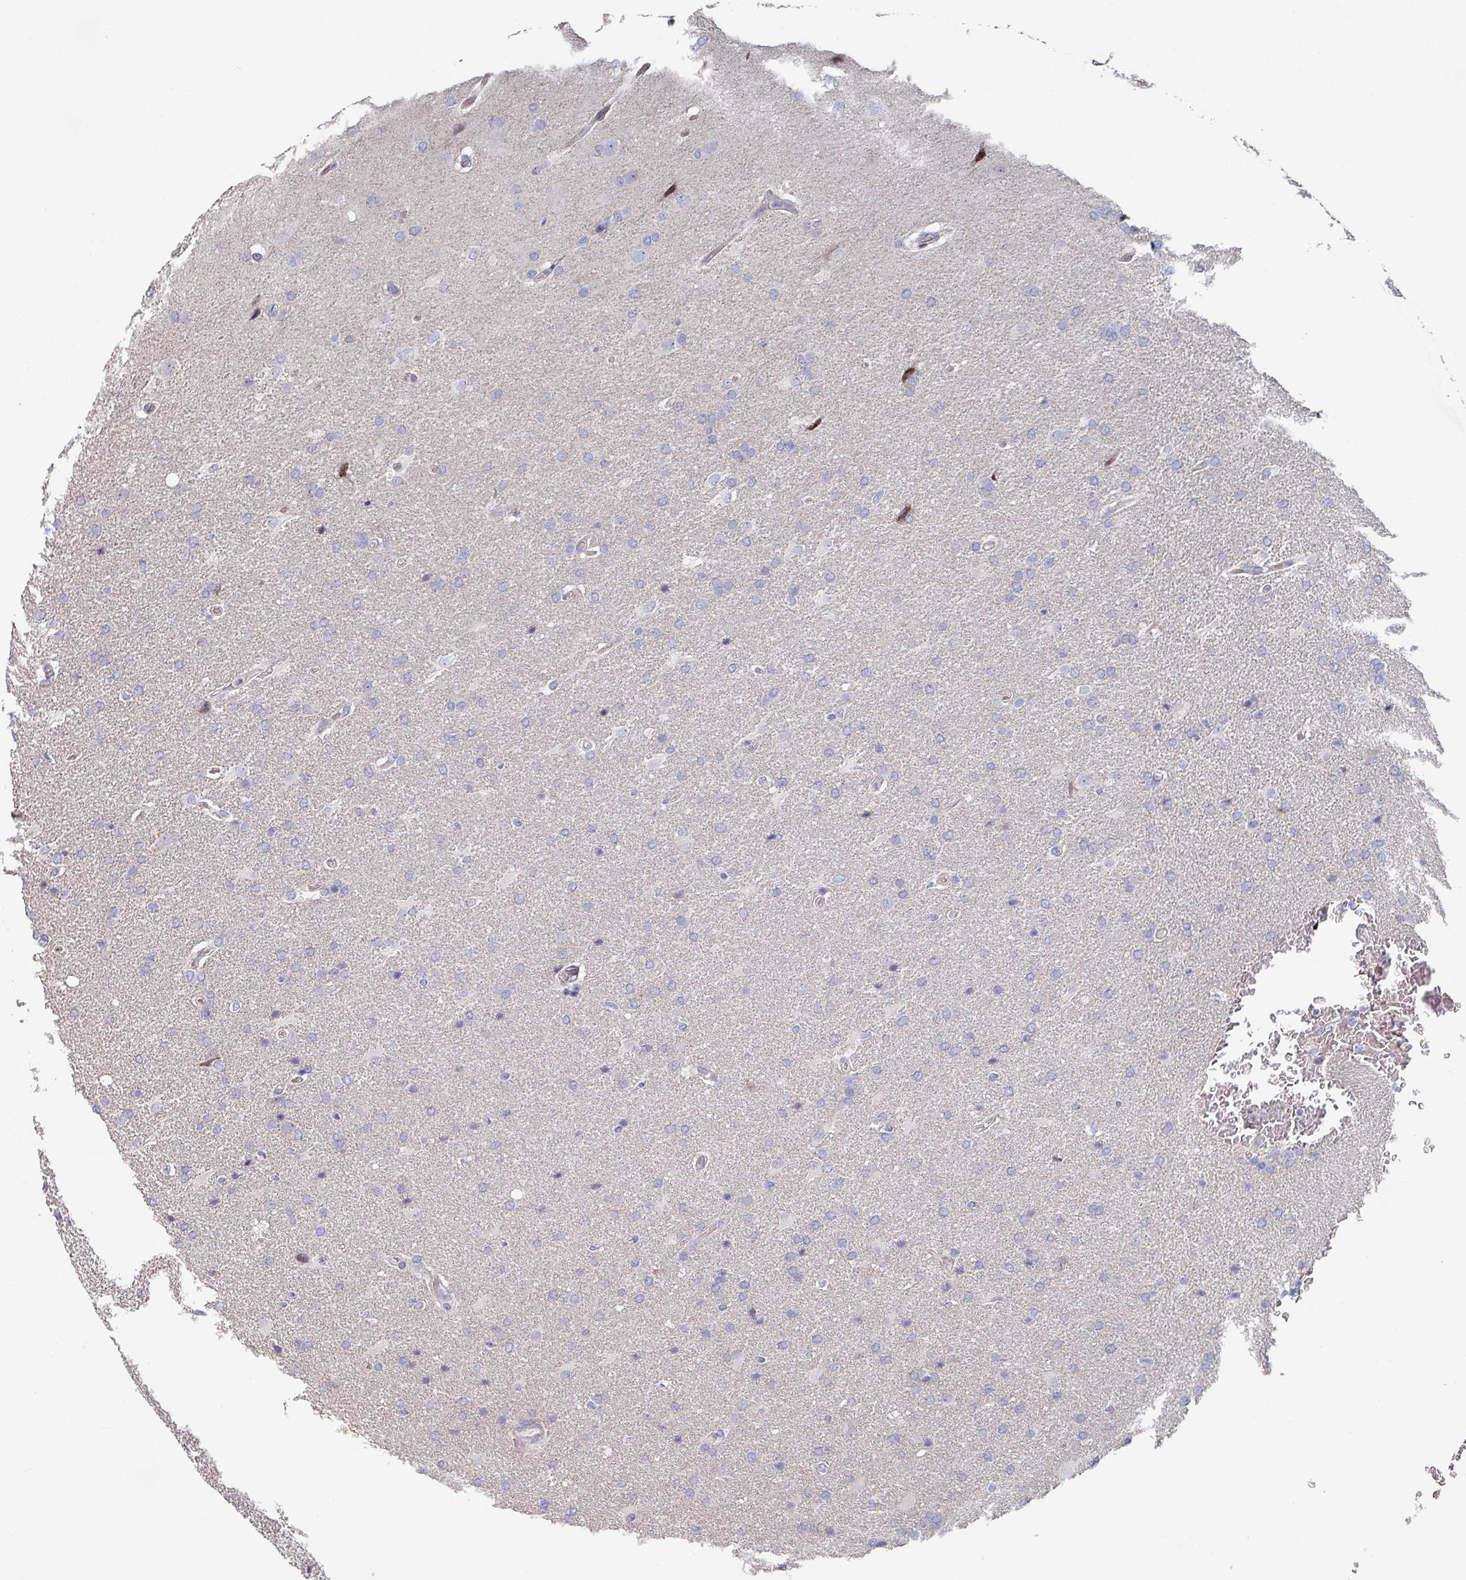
{"staining": {"intensity": "negative", "quantity": "none", "location": "none"}, "tissue": "glioma", "cell_type": "Tumor cells", "image_type": "cancer", "snomed": [{"axis": "morphology", "description": "Glioma, malignant, High grade"}, {"axis": "topography", "description": "Brain"}], "caption": "Glioma stained for a protein using immunohistochemistry demonstrates no staining tumor cells.", "gene": "EFL1", "patient": {"sex": "male", "age": 56}}